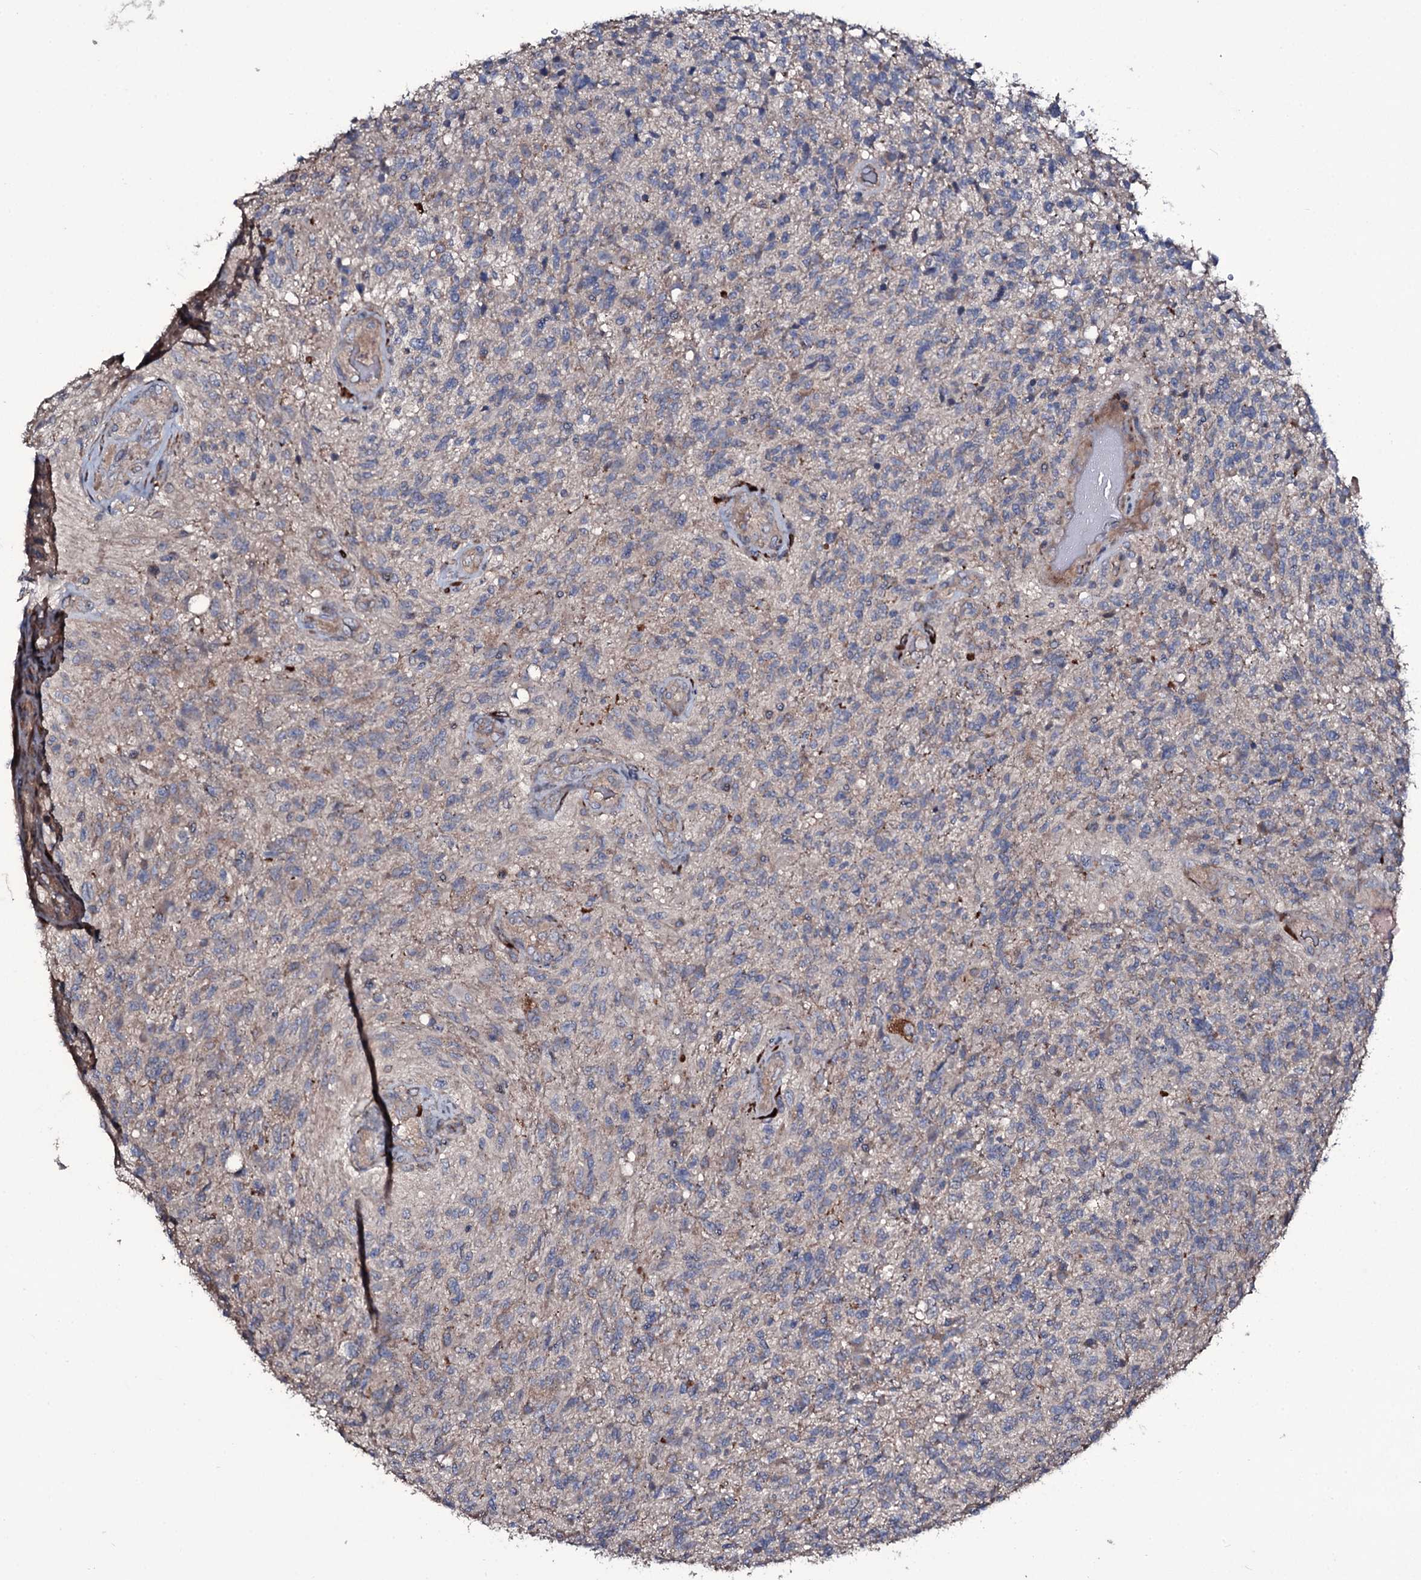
{"staining": {"intensity": "negative", "quantity": "none", "location": "none"}, "tissue": "glioma", "cell_type": "Tumor cells", "image_type": "cancer", "snomed": [{"axis": "morphology", "description": "Glioma, malignant, High grade"}, {"axis": "topography", "description": "Brain"}], "caption": "This is an immunohistochemistry image of human glioma. There is no positivity in tumor cells.", "gene": "WIPF3", "patient": {"sex": "male", "age": 56}}